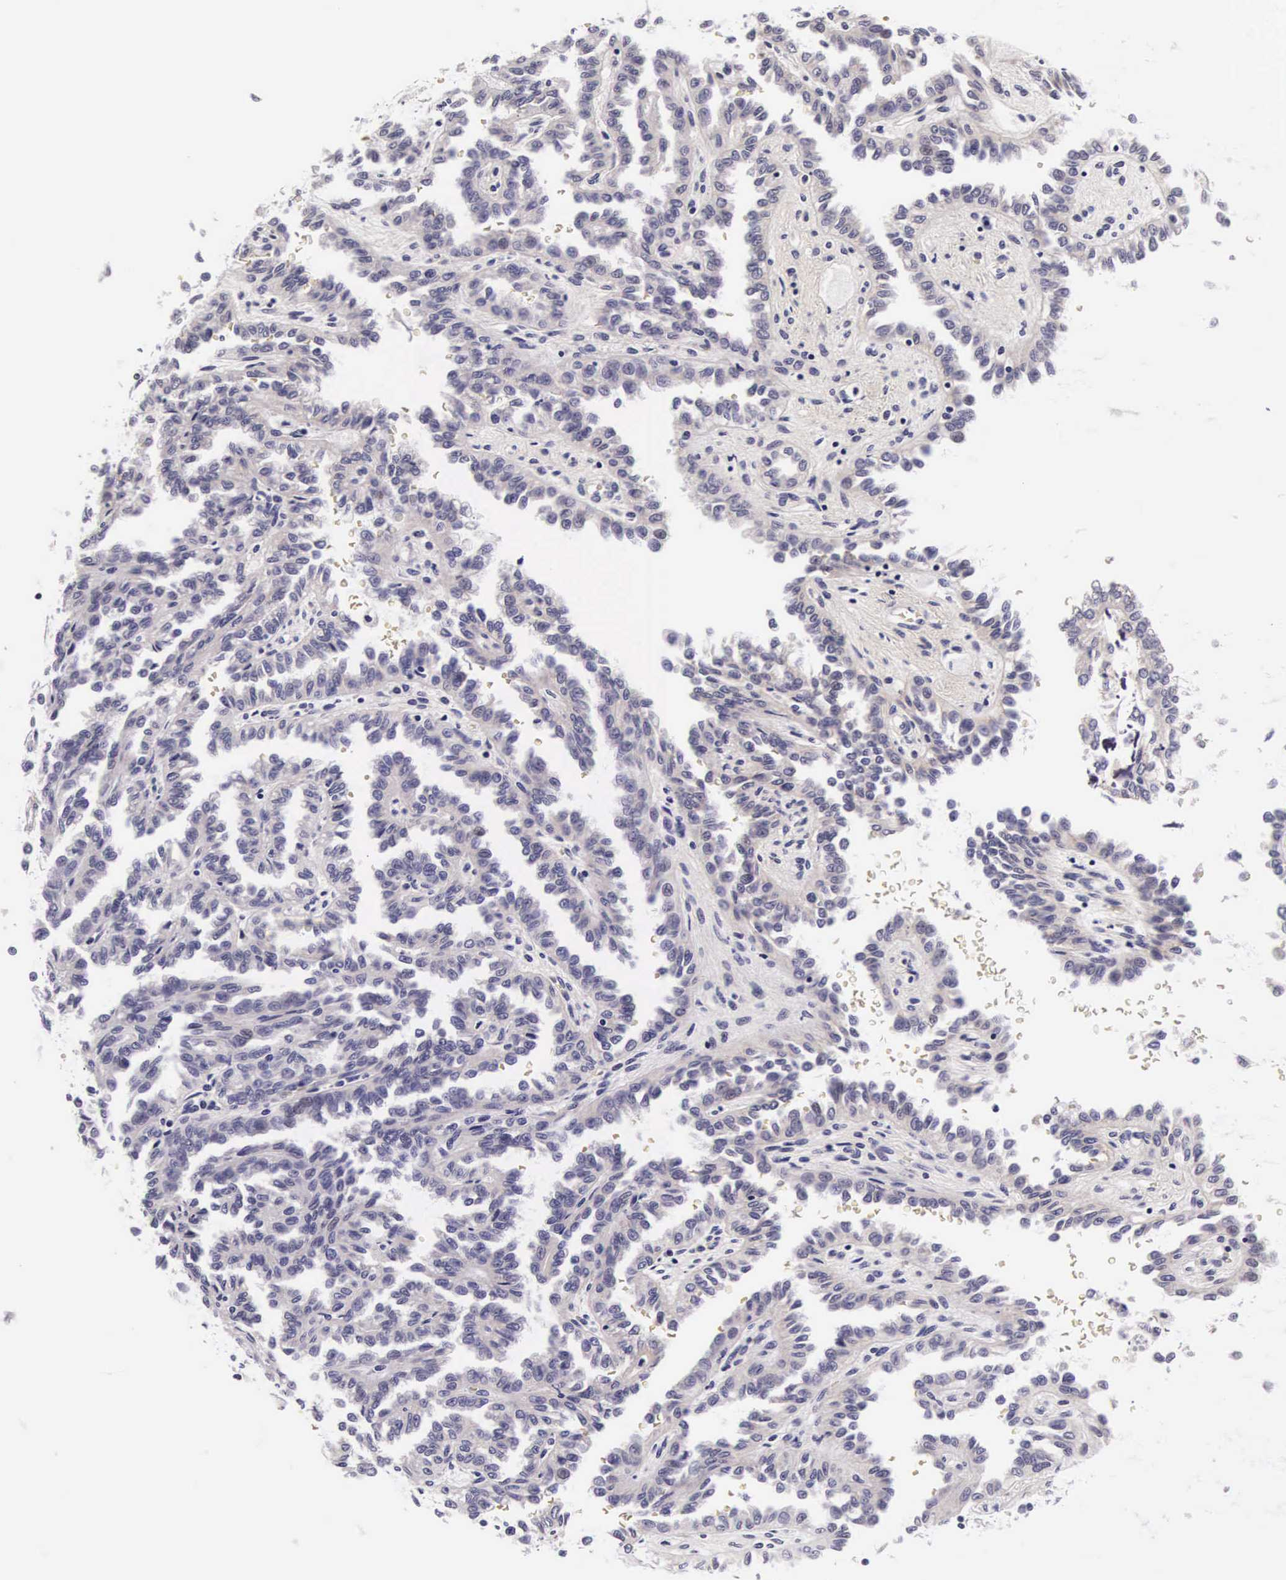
{"staining": {"intensity": "negative", "quantity": "none", "location": "none"}, "tissue": "renal cancer", "cell_type": "Tumor cells", "image_type": "cancer", "snomed": [{"axis": "morphology", "description": "Inflammation, NOS"}, {"axis": "morphology", "description": "Adenocarcinoma, NOS"}, {"axis": "topography", "description": "Kidney"}], "caption": "The photomicrograph displays no staining of tumor cells in renal cancer.", "gene": "PHETA2", "patient": {"sex": "male", "age": 68}}